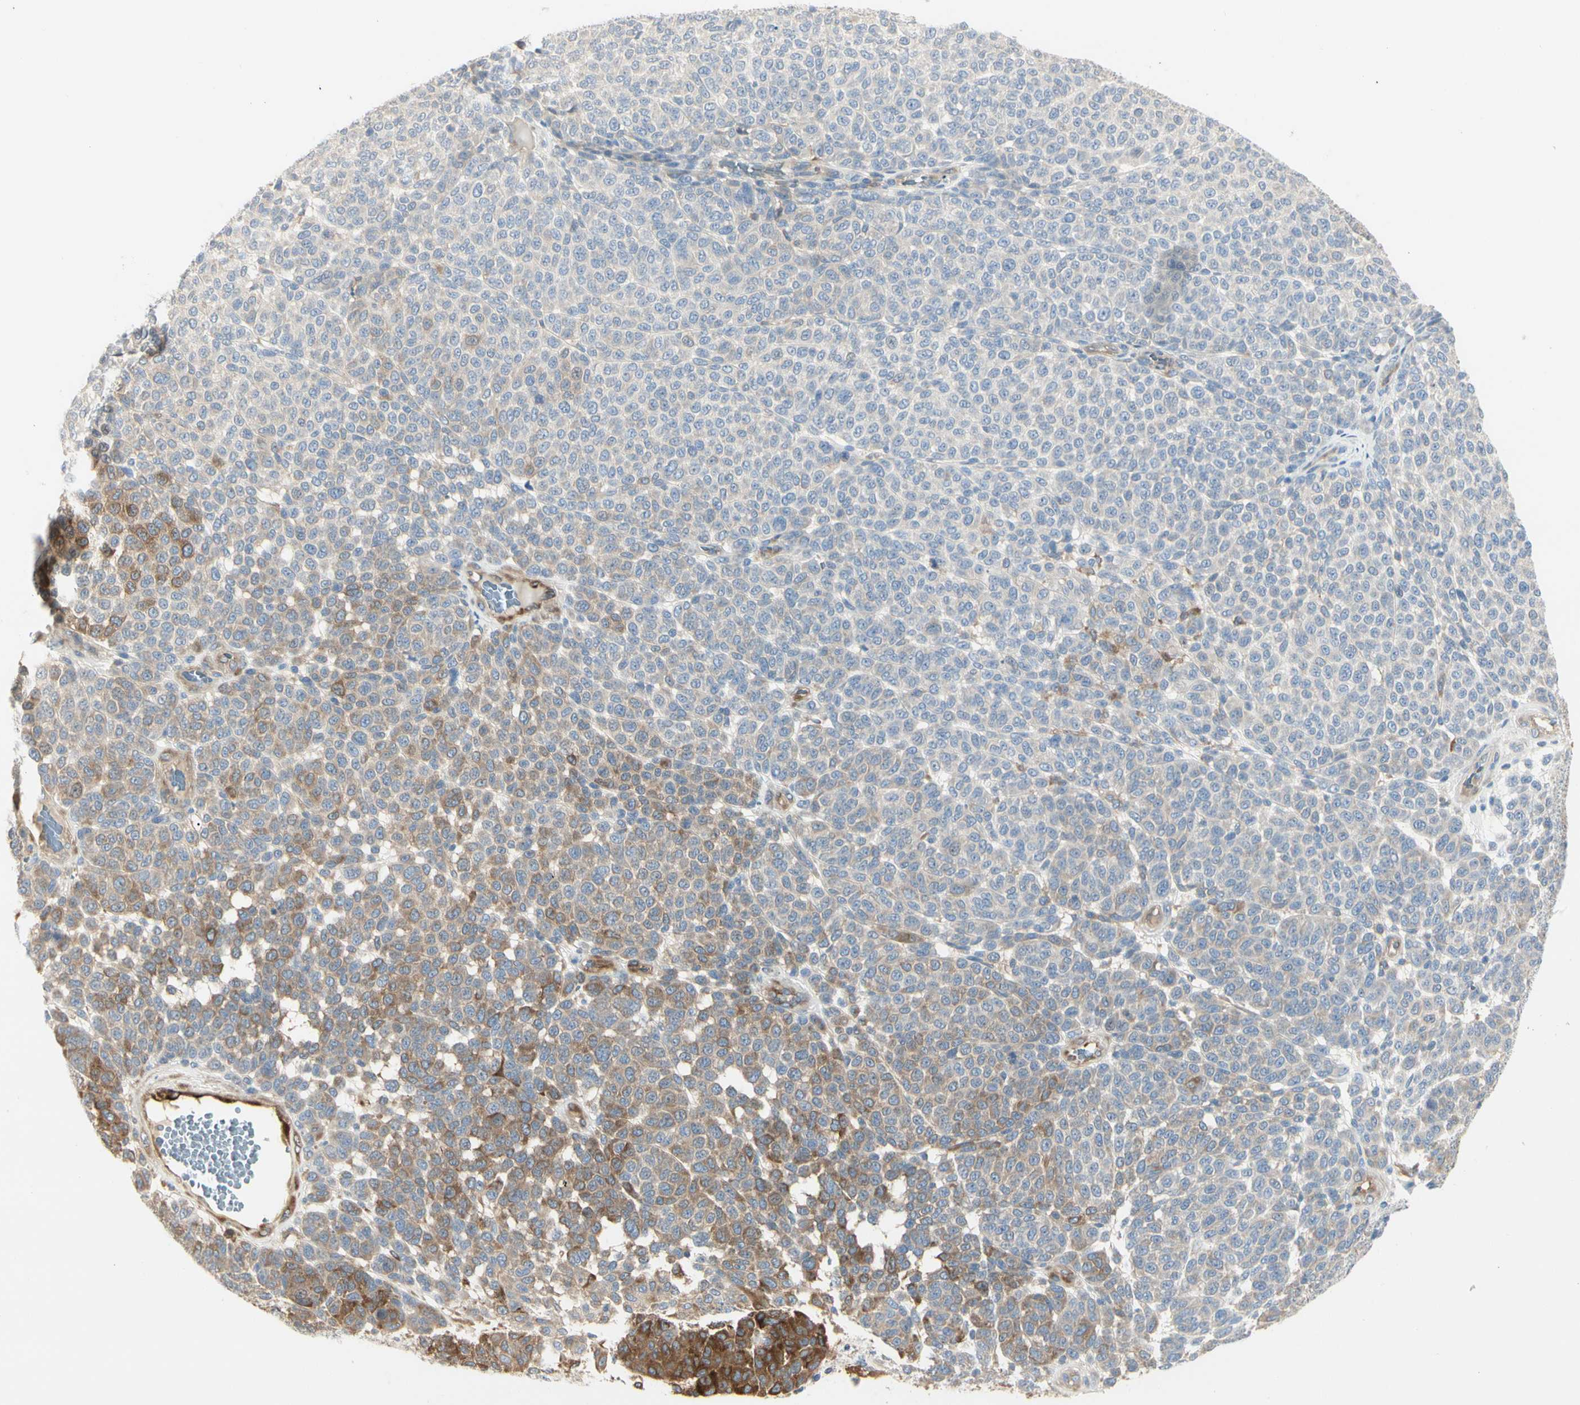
{"staining": {"intensity": "moderate", "quantity": "25%-75%", "location": "cytoplasmic/membranous"}, "tissue": "melanoma", "cell_type": "Tumor cells", "image_type": "cancer", "snomed": [{"axis": "morphology", "description": "Malignant melanoma, NOS"}, {"axis": "topography", "description": "Skin"}], "caption": "A brown stain labels moderate cytoplasmic/membranous positivity of a protein in malignant melanoma tumor cells.", "gene": "NFKB2", "patient": {"sex": "male", "age": 59}}